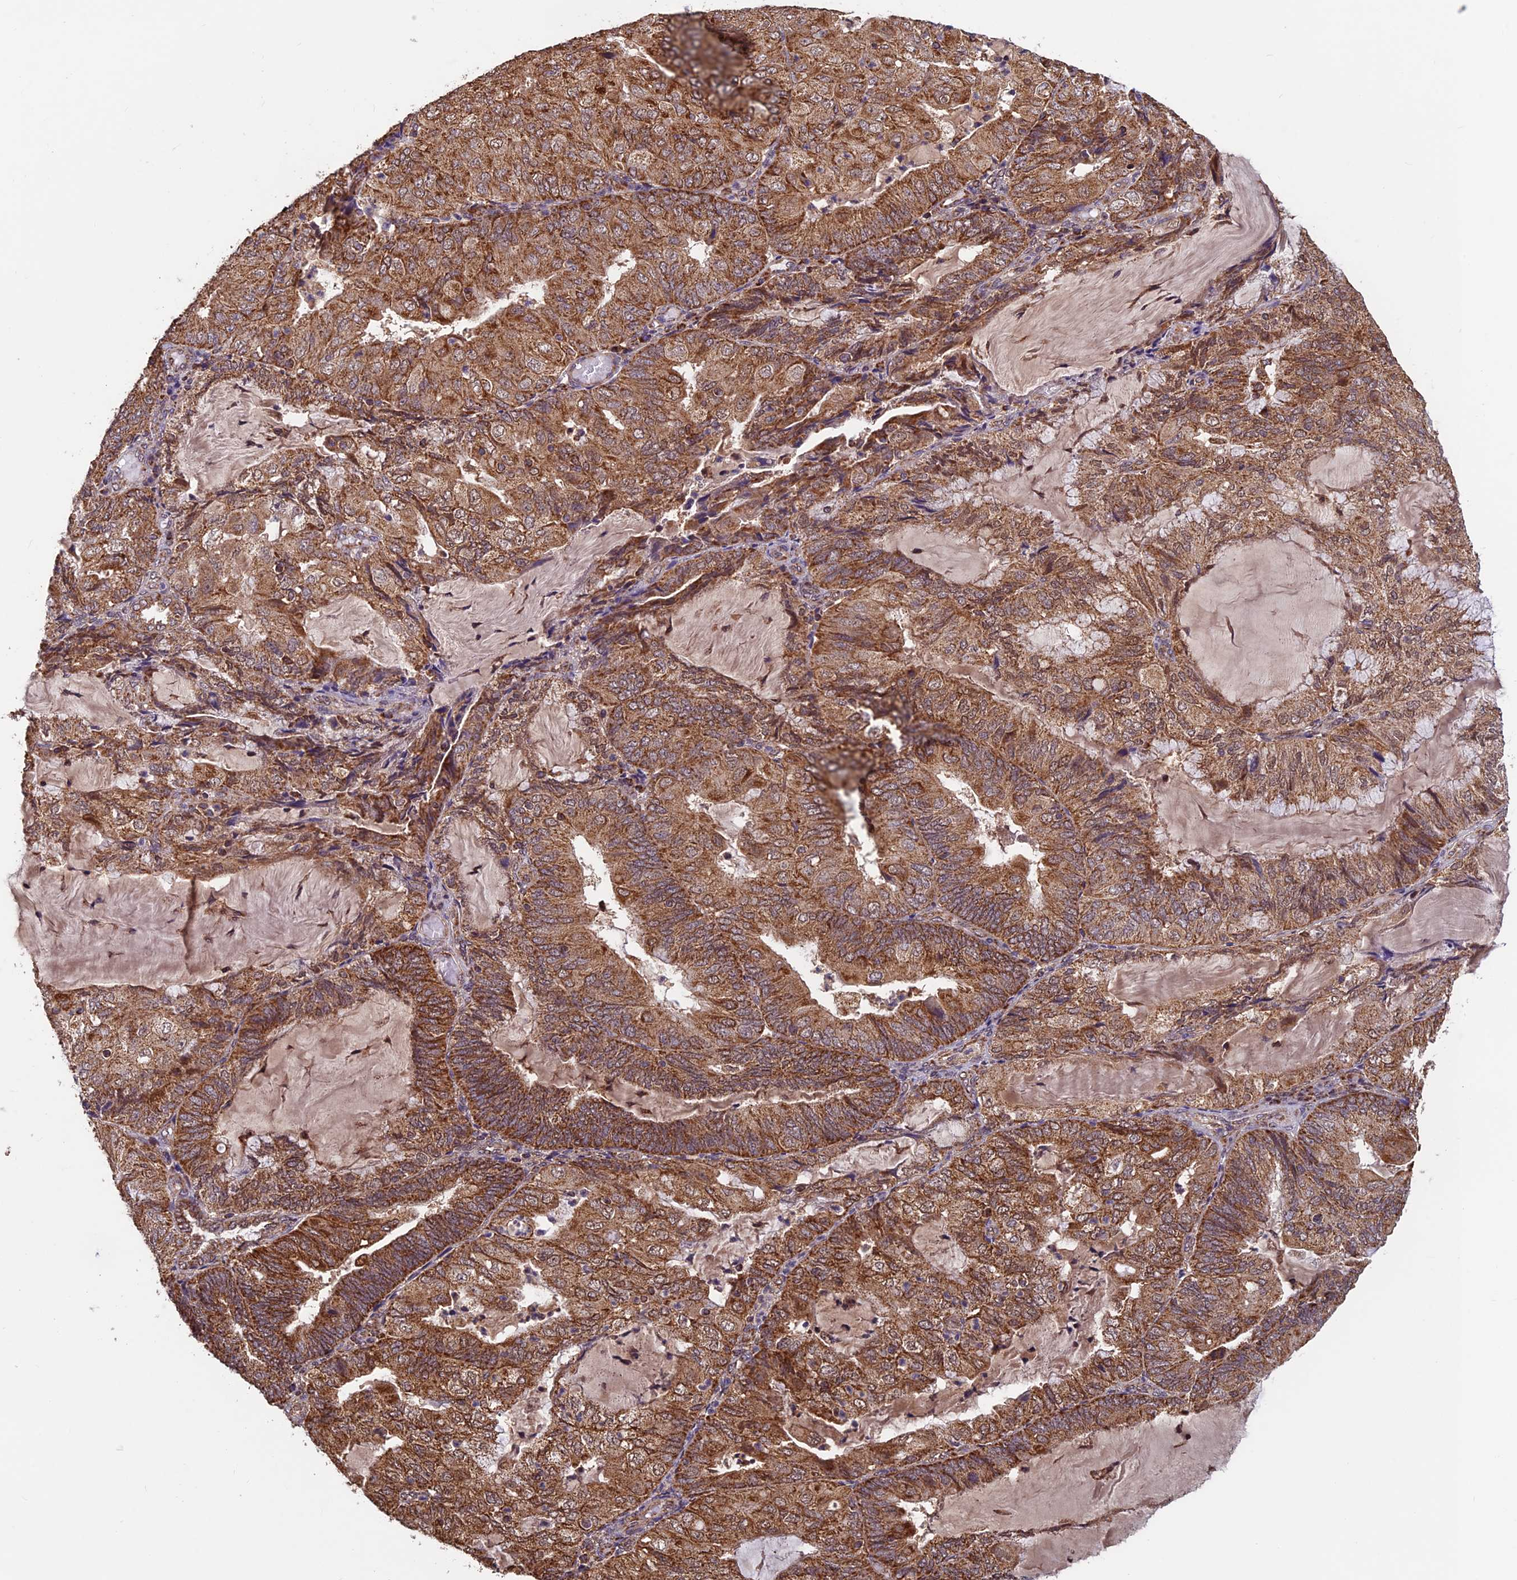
{"staining": {"intensity": "strong", "quantity": ">75%", "location": "cytoplasmic/membranous"}, "tissue": "endometrial cancer", "cell_type": "Tumor cells", "image_type": "cancer", "snomed": [{"axis": "morphology", "description": "Adenocarcinoma, NOS"}, {"axis": "topography", "description": "Endometrium"}], "caption": "This image demonstrates adenocarcinoma (endometrial) stained with IHC to label a protein in brown. The cytoplasmic/membranous of tumor cells show strong positivity for the protein. Nuclei are counter-stained blue.", "gene": "CCDC15", "patient": {"sex": "female", "age": 81}}